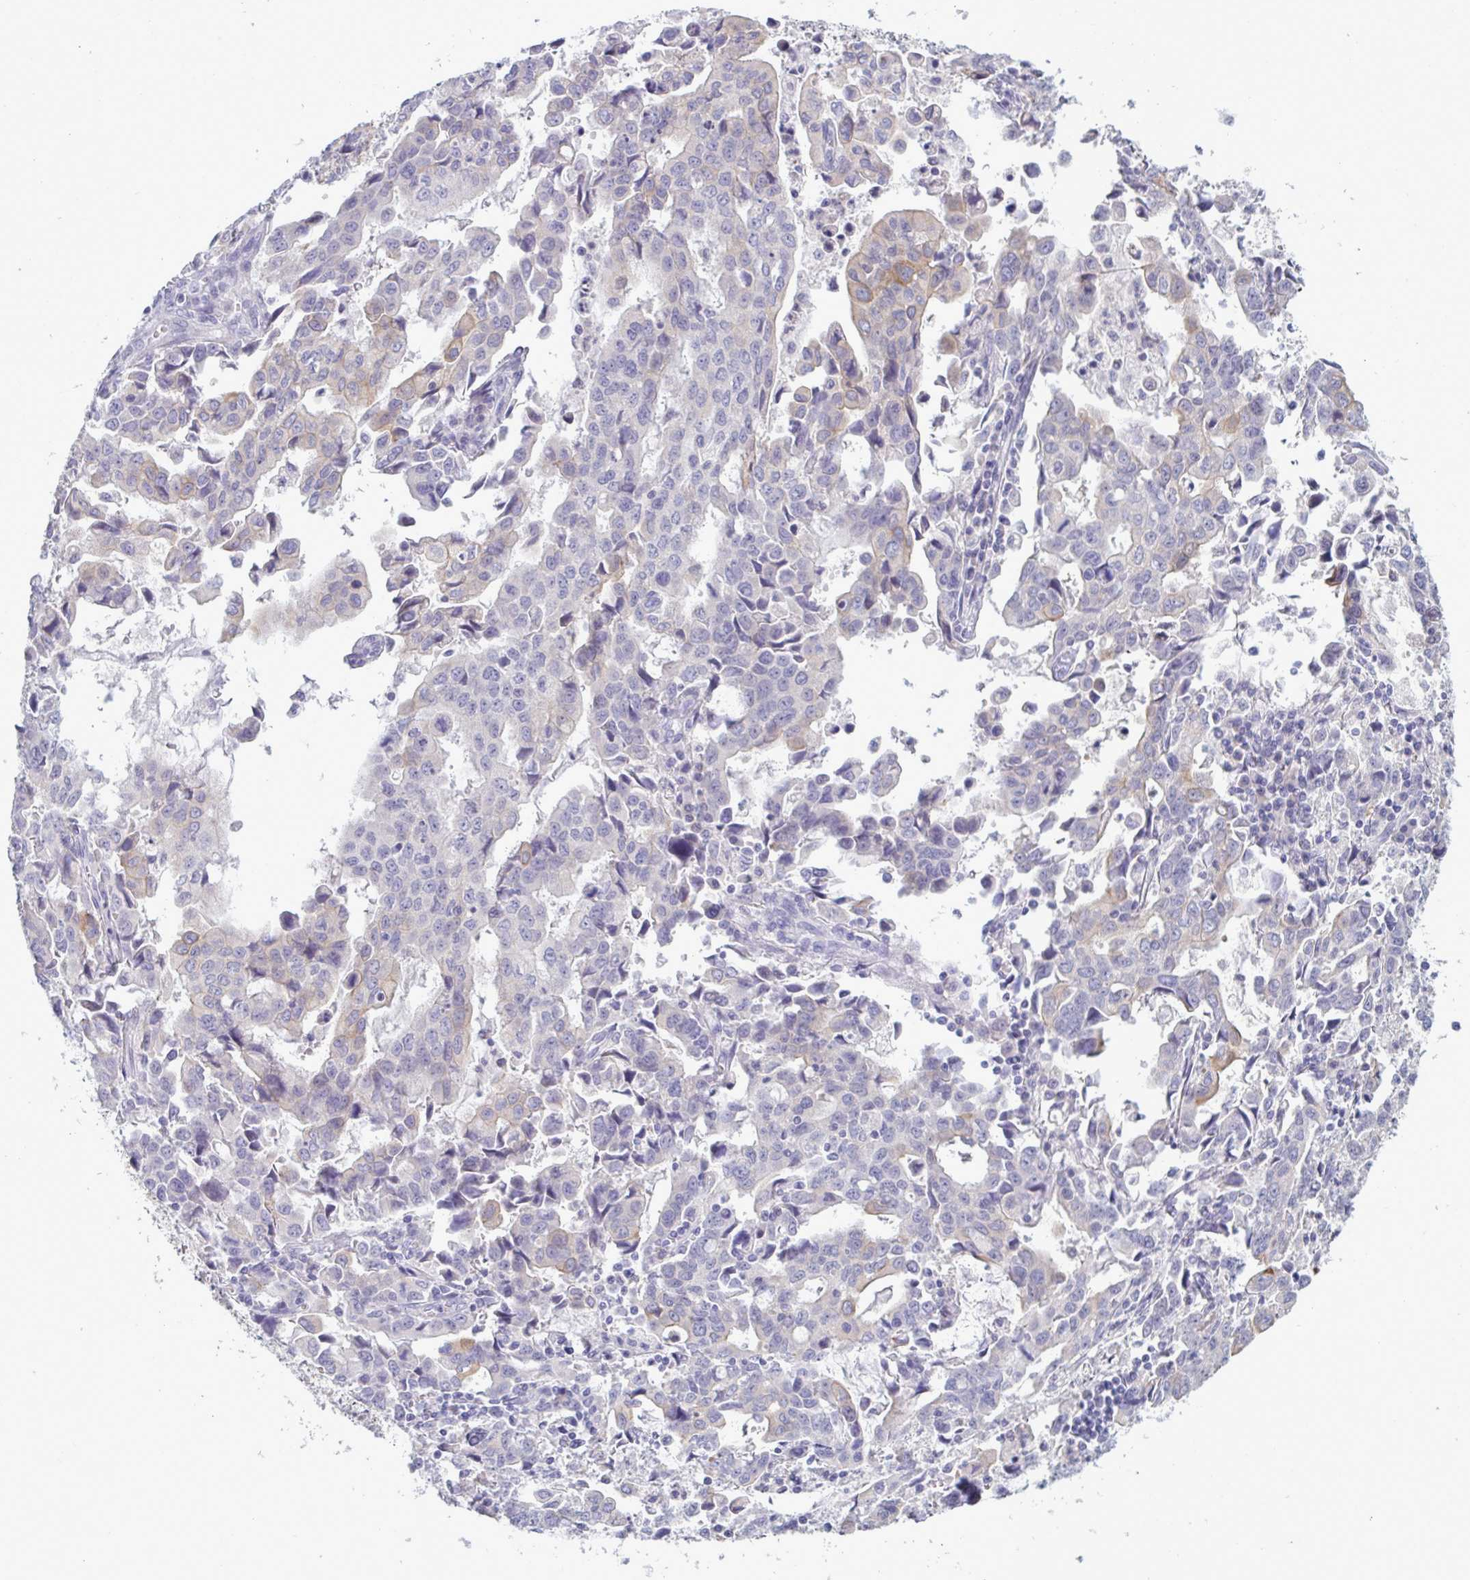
{"staining": {"intensity": "weak", "quantity": "<25%", "location": "cytoplasmic/membranous"}, "tissue": "stomach cancer", "cell_type": "Tumor cells", "image_type": "cancer", "snomed": [{"axis": "morphology", "description": "Adenocarcinoma, NOS"}, {"axis": "topography", "description": "Stomach, upper"}], "caption": "A high-resolution micrograph shows immunohistochemistry staining of stomach cancer, which shows no significant staining in tumor cells.", "gene": "TENT5D", "patient": {"sex": "male", "age": 85}}